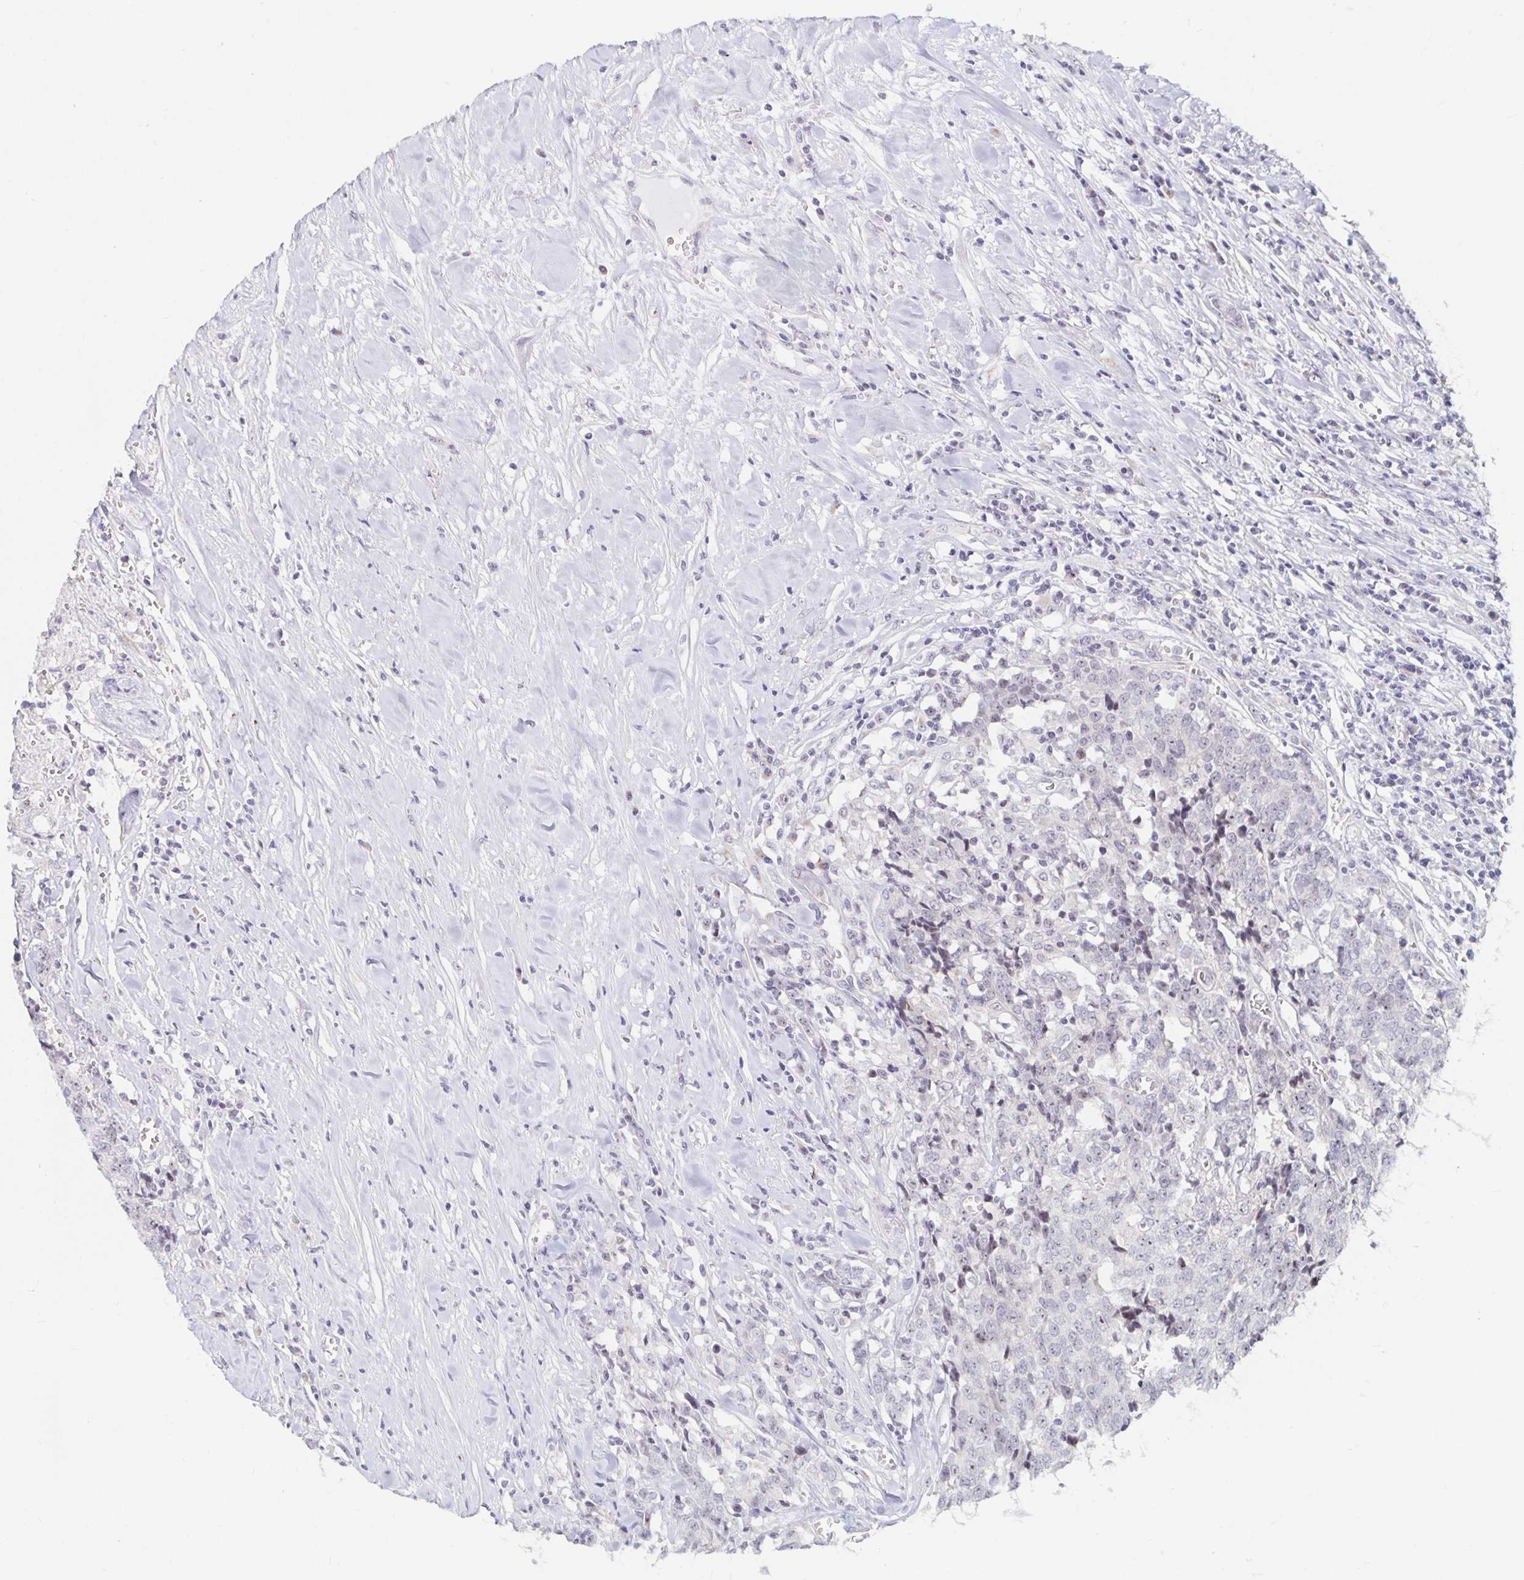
{"staining": {"intensity": "weak", "quantity": "25%-75%", "location": "nuclear"}, "tissue": "prostate cancer", "cell_type": "Tumor cells", "image_type": "cancer", "snomed": [{"axis": "morphology", "description": "Adenocarcinoma, High grade"}, {"axis": "topography", "description": "Prostate and seminal vesicle, NOS"}], "caption": "Adenocarcinoma (high-grade) (prostate) stained for a protein exhibits weak nuclear positivity in tumor cells.", "gene": "NUP85", "patient": {"sex": "male", "age": 60}}